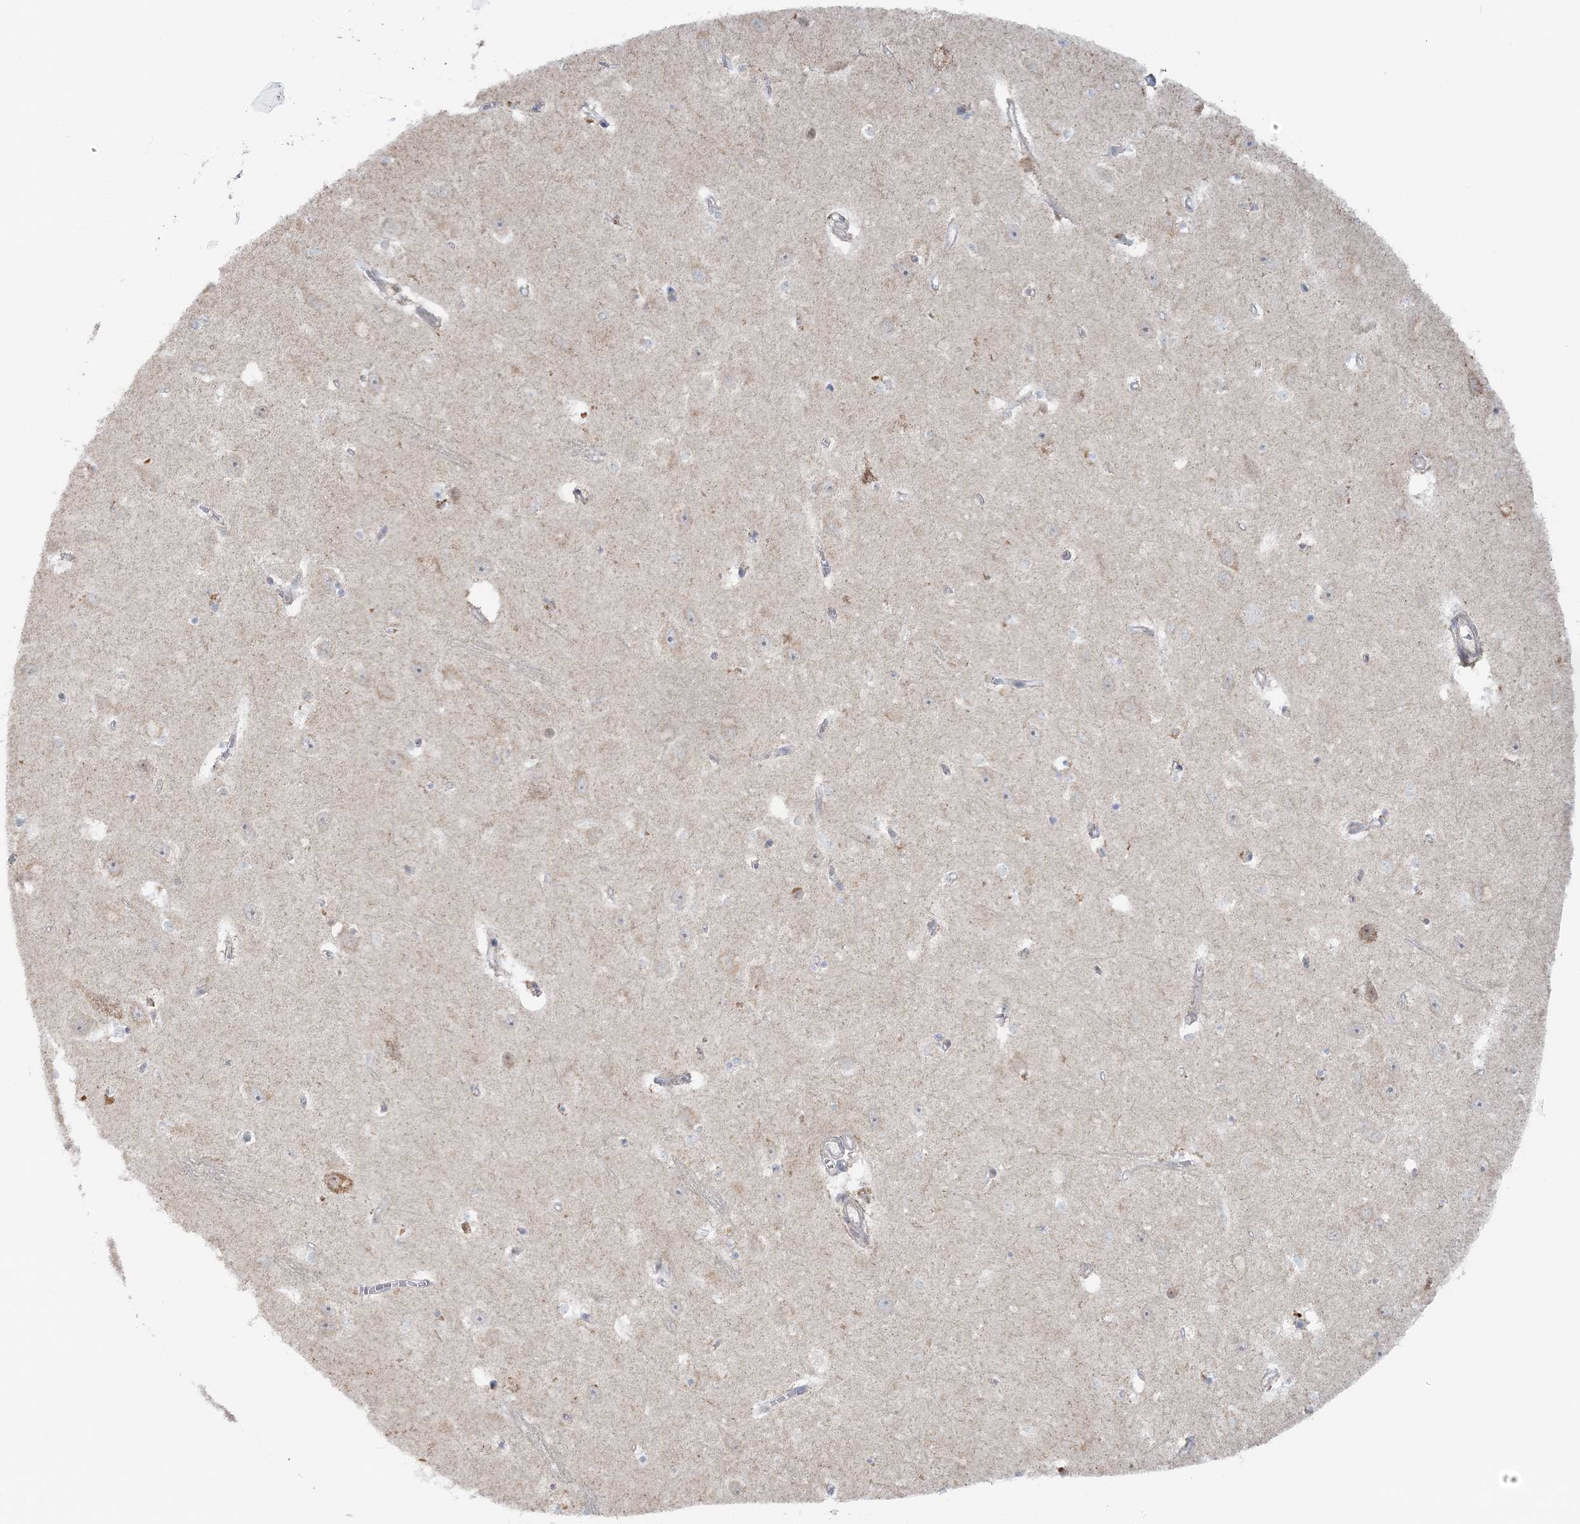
{"staining": {"intensity": "negative", "quantity": "none", "location": "none"}, "tissue": "hippocampus", "cell_type": "Glial cells", "image_type": "normal", "snomed": [{"axis": "morphology", "description": "Normal tissue, NOS"}, {"axis": "topography", "description": "Hippocampus"}], "caption": "IHC histopathology image of unremarkable human hippocampus stained for a protein (brown), which reveals no staining in glial cells. (Brightfield microscopy of DAB (3,3'-diaminobenzidine) immunohistochemistry at high magnification).", "gene": "RNF150", "patient": {"sex": "female", "age": 64}}